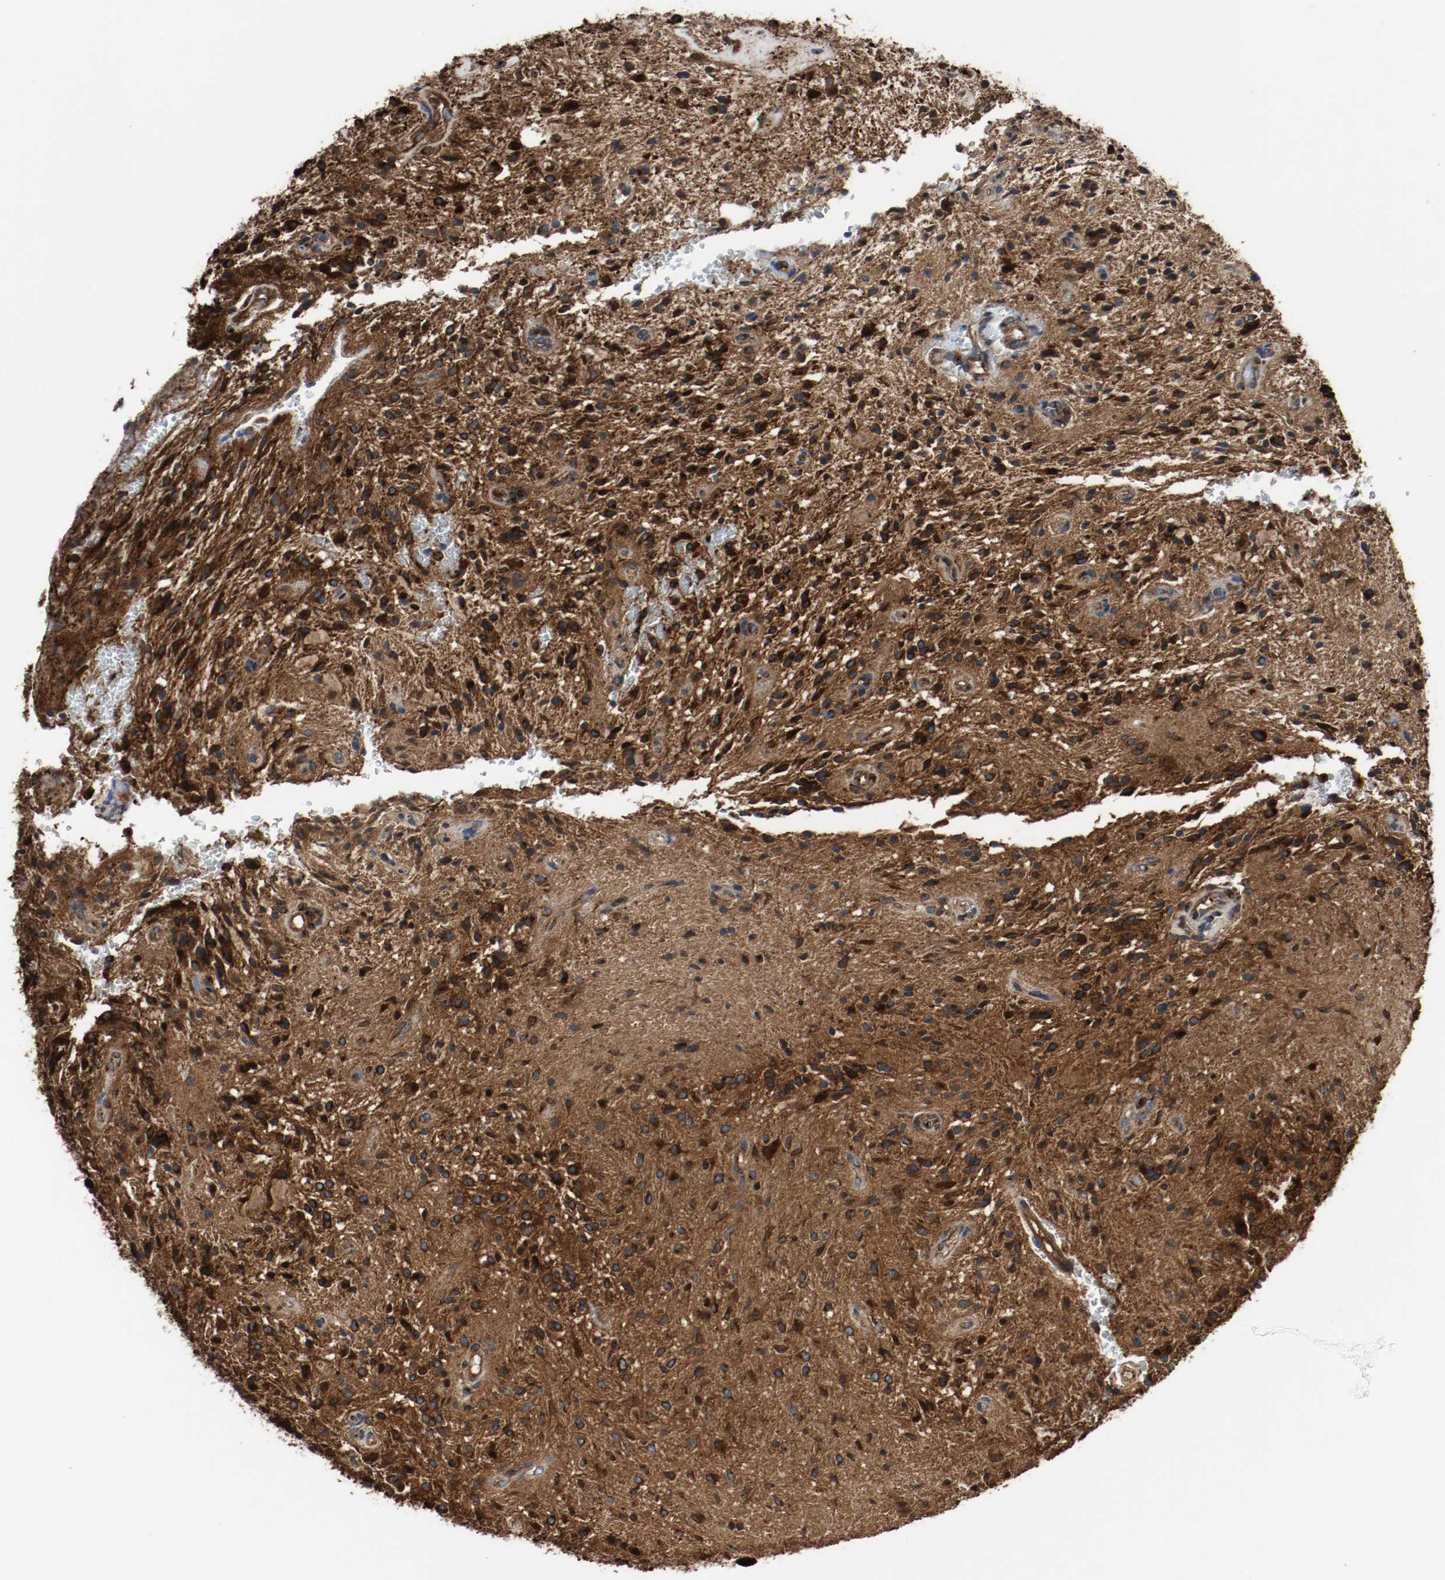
{"staining": {"intensity": "strong", "quantity": ">75%", "location": "cytoplasmic/membranous"}, "tissue": "glioma", "cell_type": "Tumor cells", "image_type": "cancer", "snomed": [{"axis": "morphology", "description": "Glioma, malignant, NOS"}, {"axis": "topography", "description": "Cerebellum"}], "caption": "This micrograph shows immunohistochemistry staining of human glioma (malignant), with high strong cytoplasmic/membranous expression in approximately >75% of tumor cells.", "gene": "TUBA3D", "patient": {"sex": "female", "age": 10}}